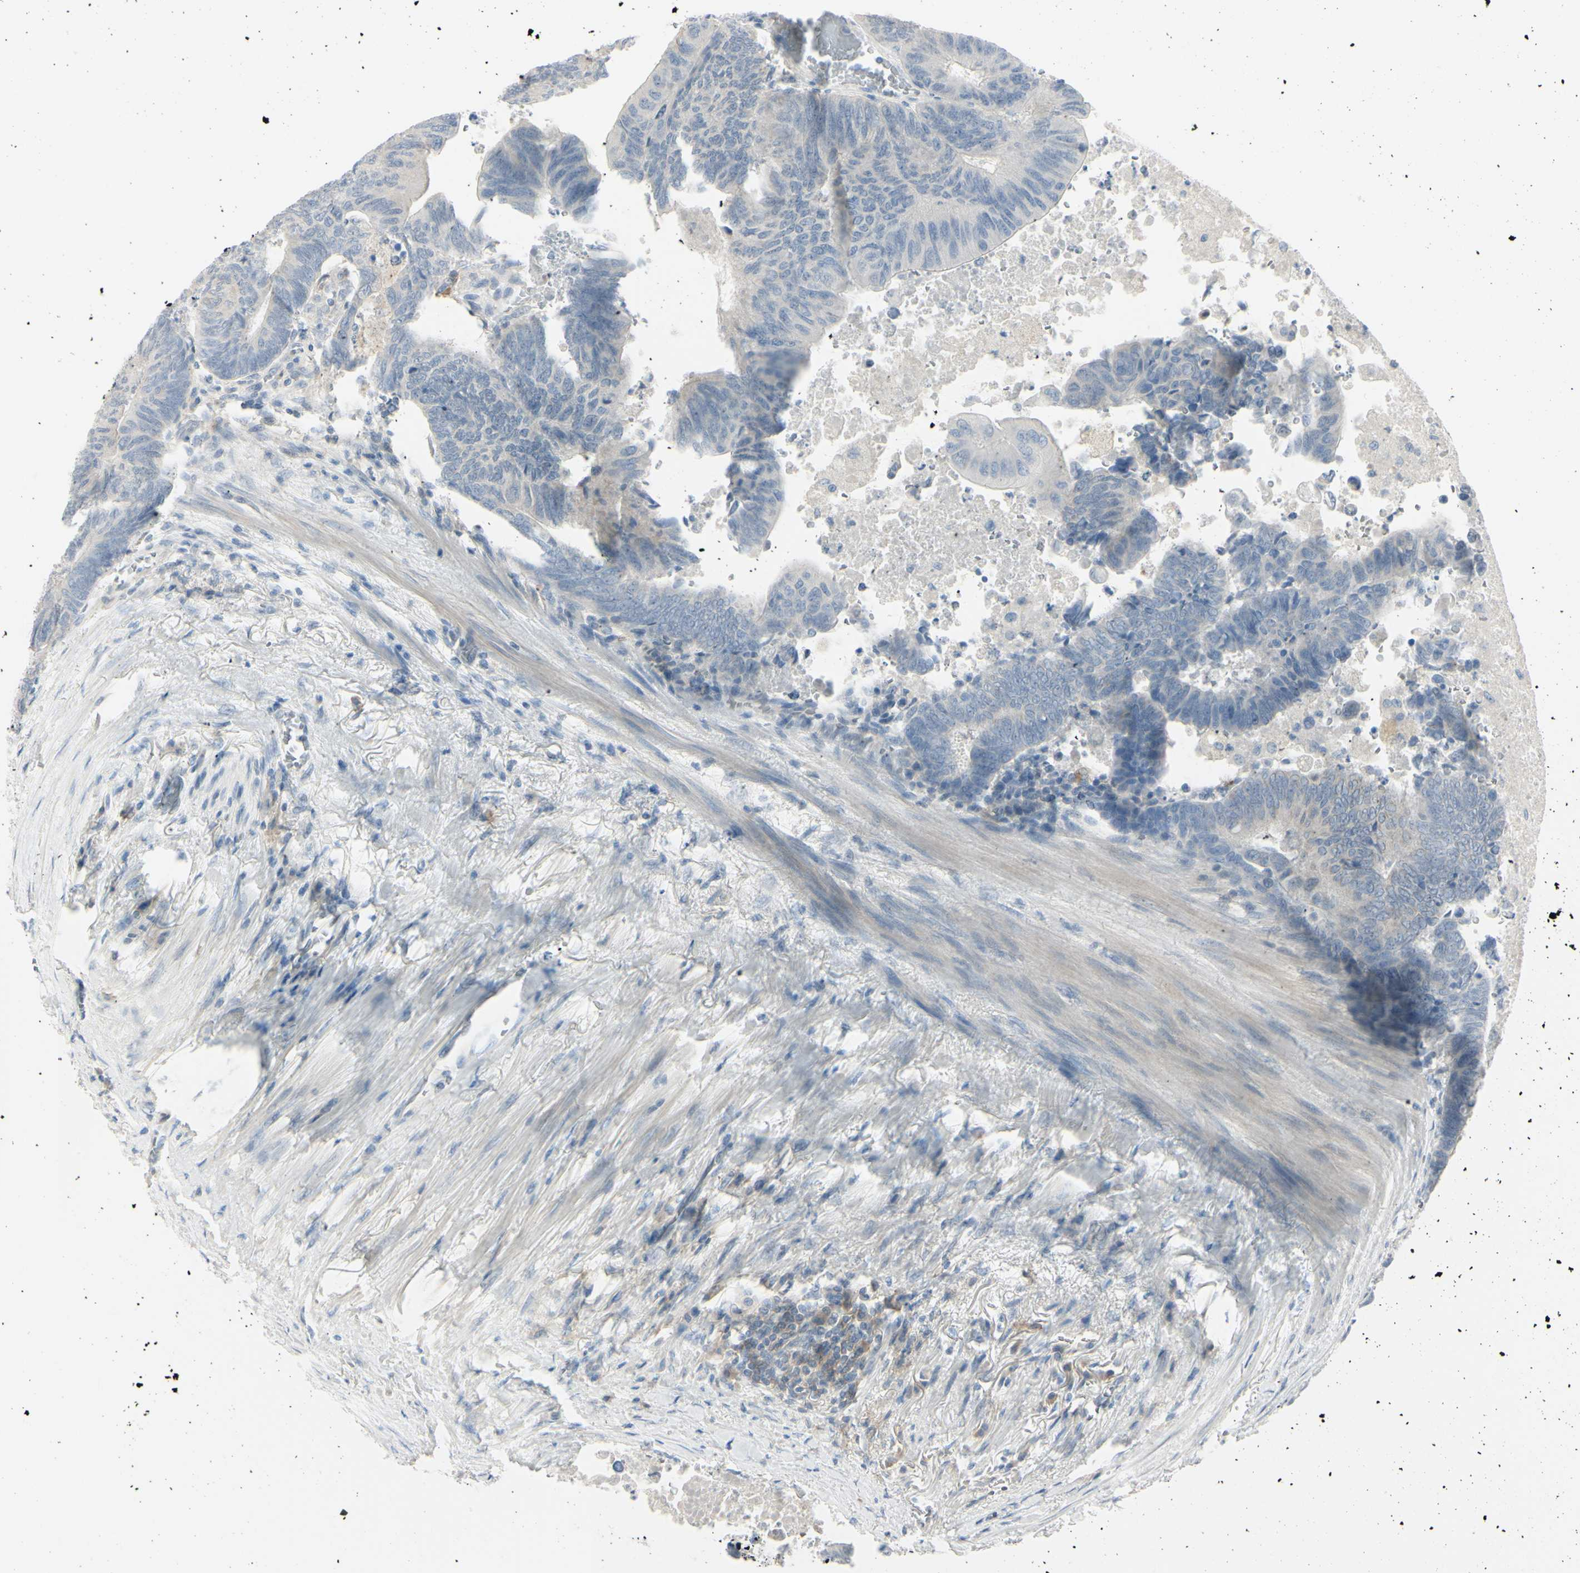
{"staining": {"intensity": "negative", "quantity": "none", "location": "none"}, "tissue": "colorectal cancer", "cell_type": "Tumor cells", "image_type": "cancer", "snomed": [{"axis": "morphology", "description": "Normal tissue, NOS"}, {"axis": "morphology", "description": "Adenocarcinoma, NOS"}, {"axis": "topography", "description": "Rectum"}, {"axis": "topography", "description": "Peripheral nerve tissue"}], "caption": "DAB immunohistochemical staining of colorectal cancer reveals no significant staining in tumor cells.", "gene": "ASB9", "patient": {"sex": "male", "age": 92}}